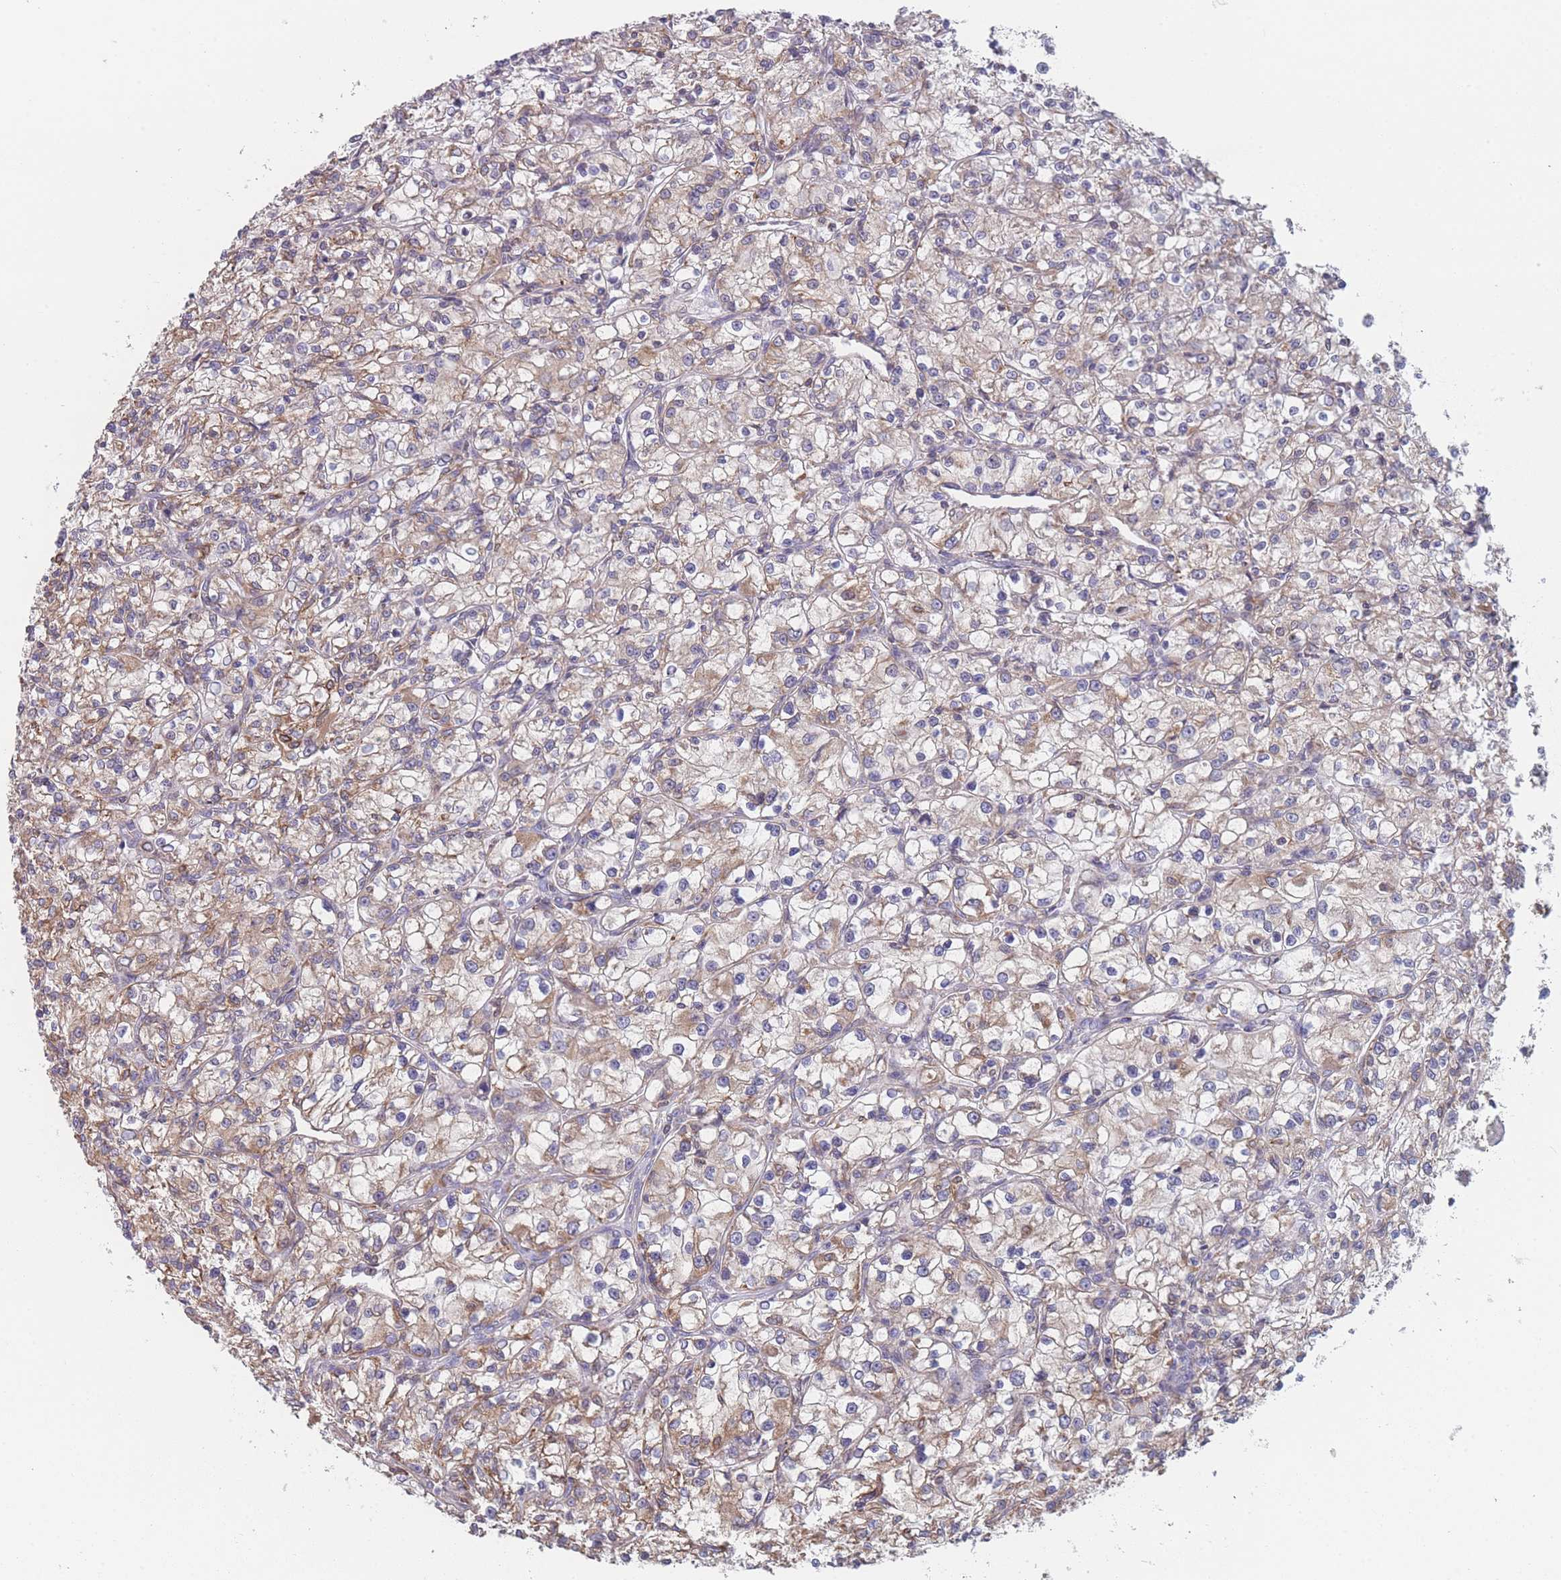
{"staining": {"intensity": "weak", "quantity": "25%-75%", "location": "cytoplasmic/membranous"}, "tissue": "renal cancer", "cell_type": "Tumor cells", "image_type": "cancer", "snomed": [{"axis": "morphology", "description": "Adenocarcinoma, NOS"}, {"axis": "topography", "description": "Kidney"}], "caption": "Weak cytoplasmic/membranous positivity is appreciated in about 25%-75% of tumor cells in adenocarcinoma (renal). (DAB = brown stain, brightfield microscopy at high magnification).", "gene": "OR7C2", "patient": {"sex": "female", "age": 59}}